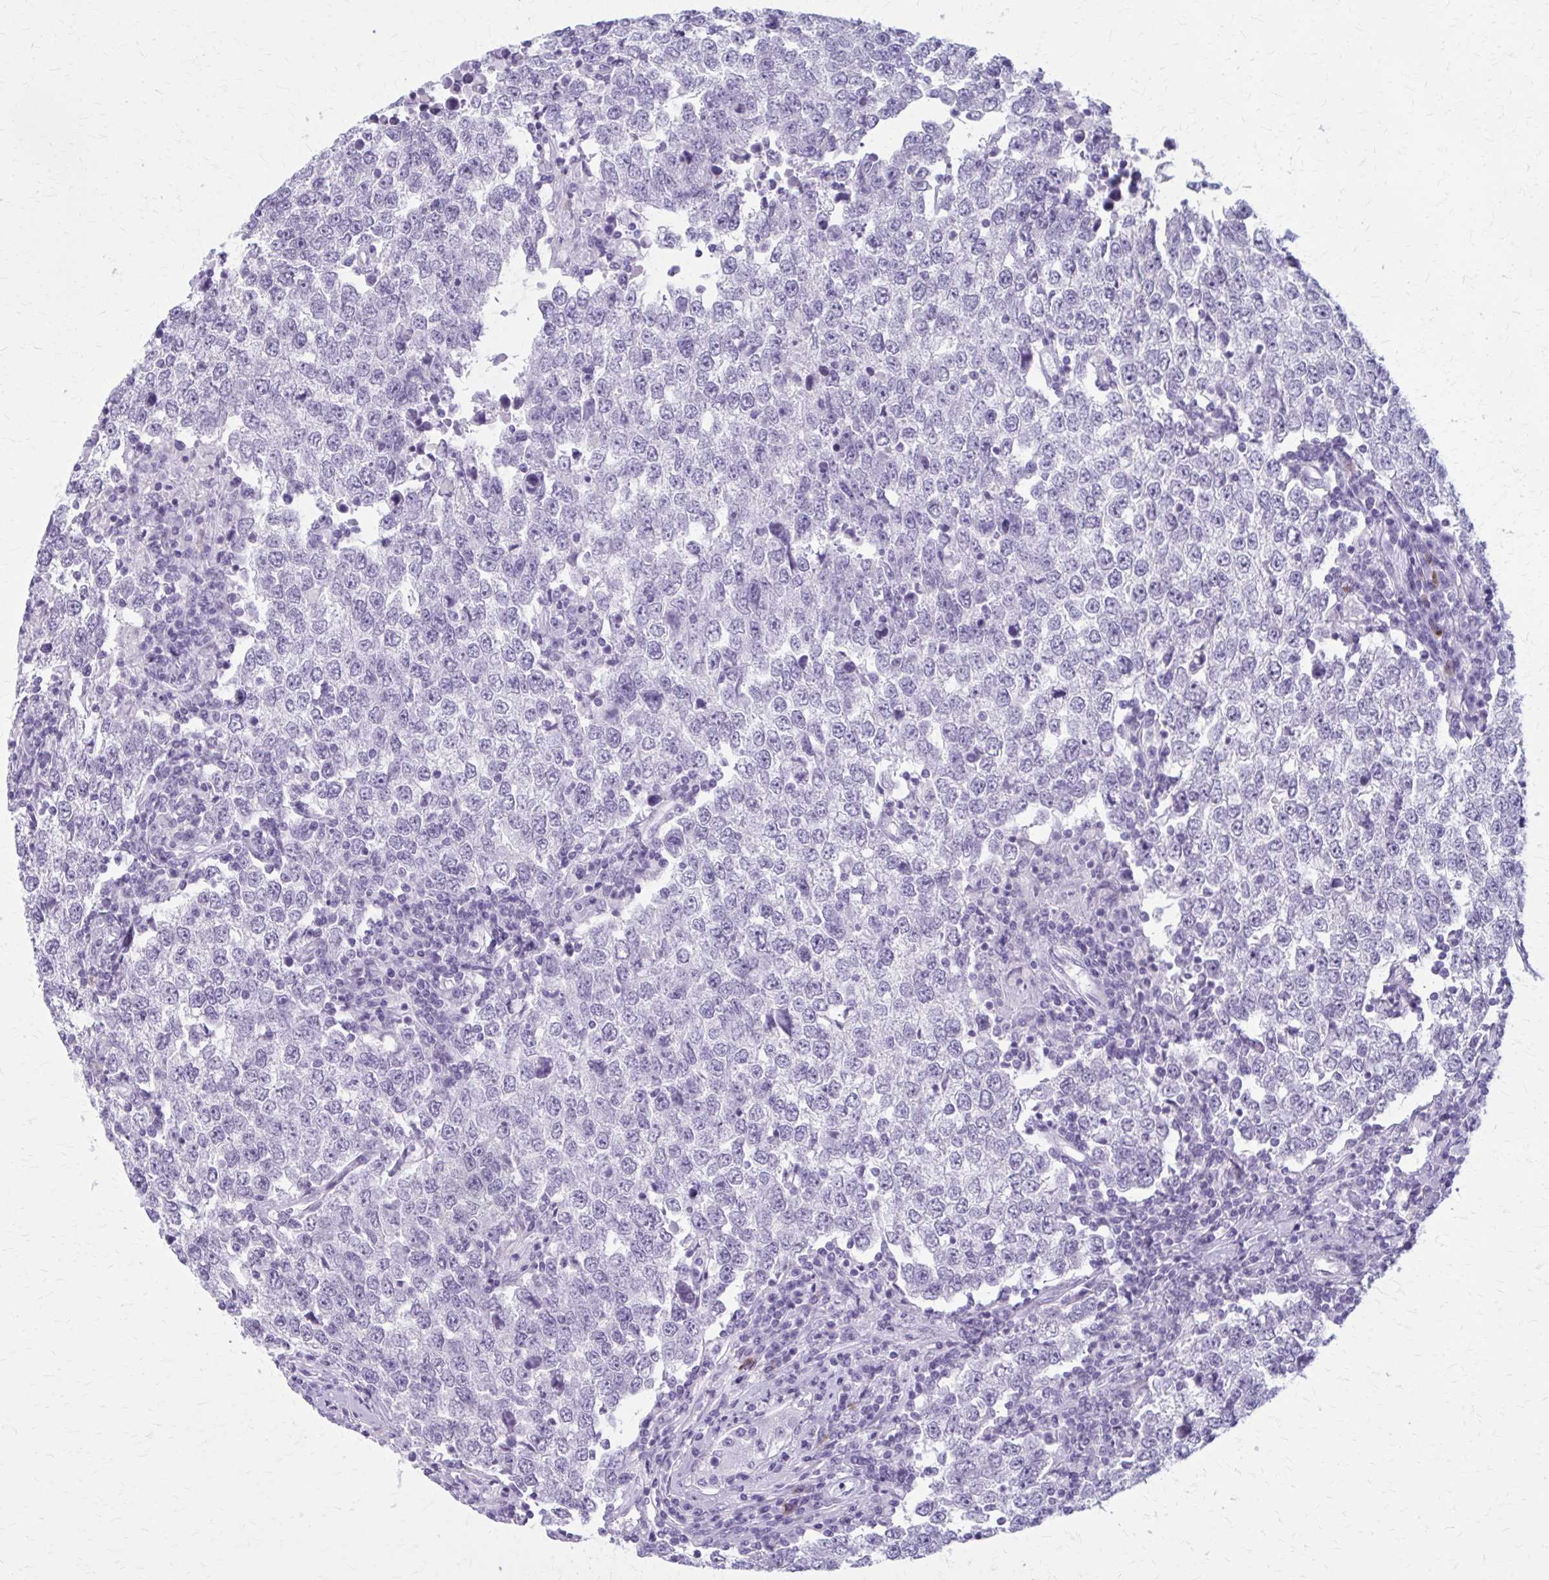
{"staining": {"intensity": "negative", "quantity": "none", "location": "none"}, "tissue": "testis cancer", "cell_type": "Tumor cells", "image_type": "cancer", "snomed": [{"axis": "morphology", "description": "Seminoma, NOS"}, {"axis": "morphology", "description": "Carcinoma, Embryonal, NOS"}, {"axis": "topography", "description": "Testis"}], "caption": "Tumor cells are negative for brown protein staining in testis cancer.", "gene": "ZDHHC7", "patient": {"sex": "male", "age": 28}}